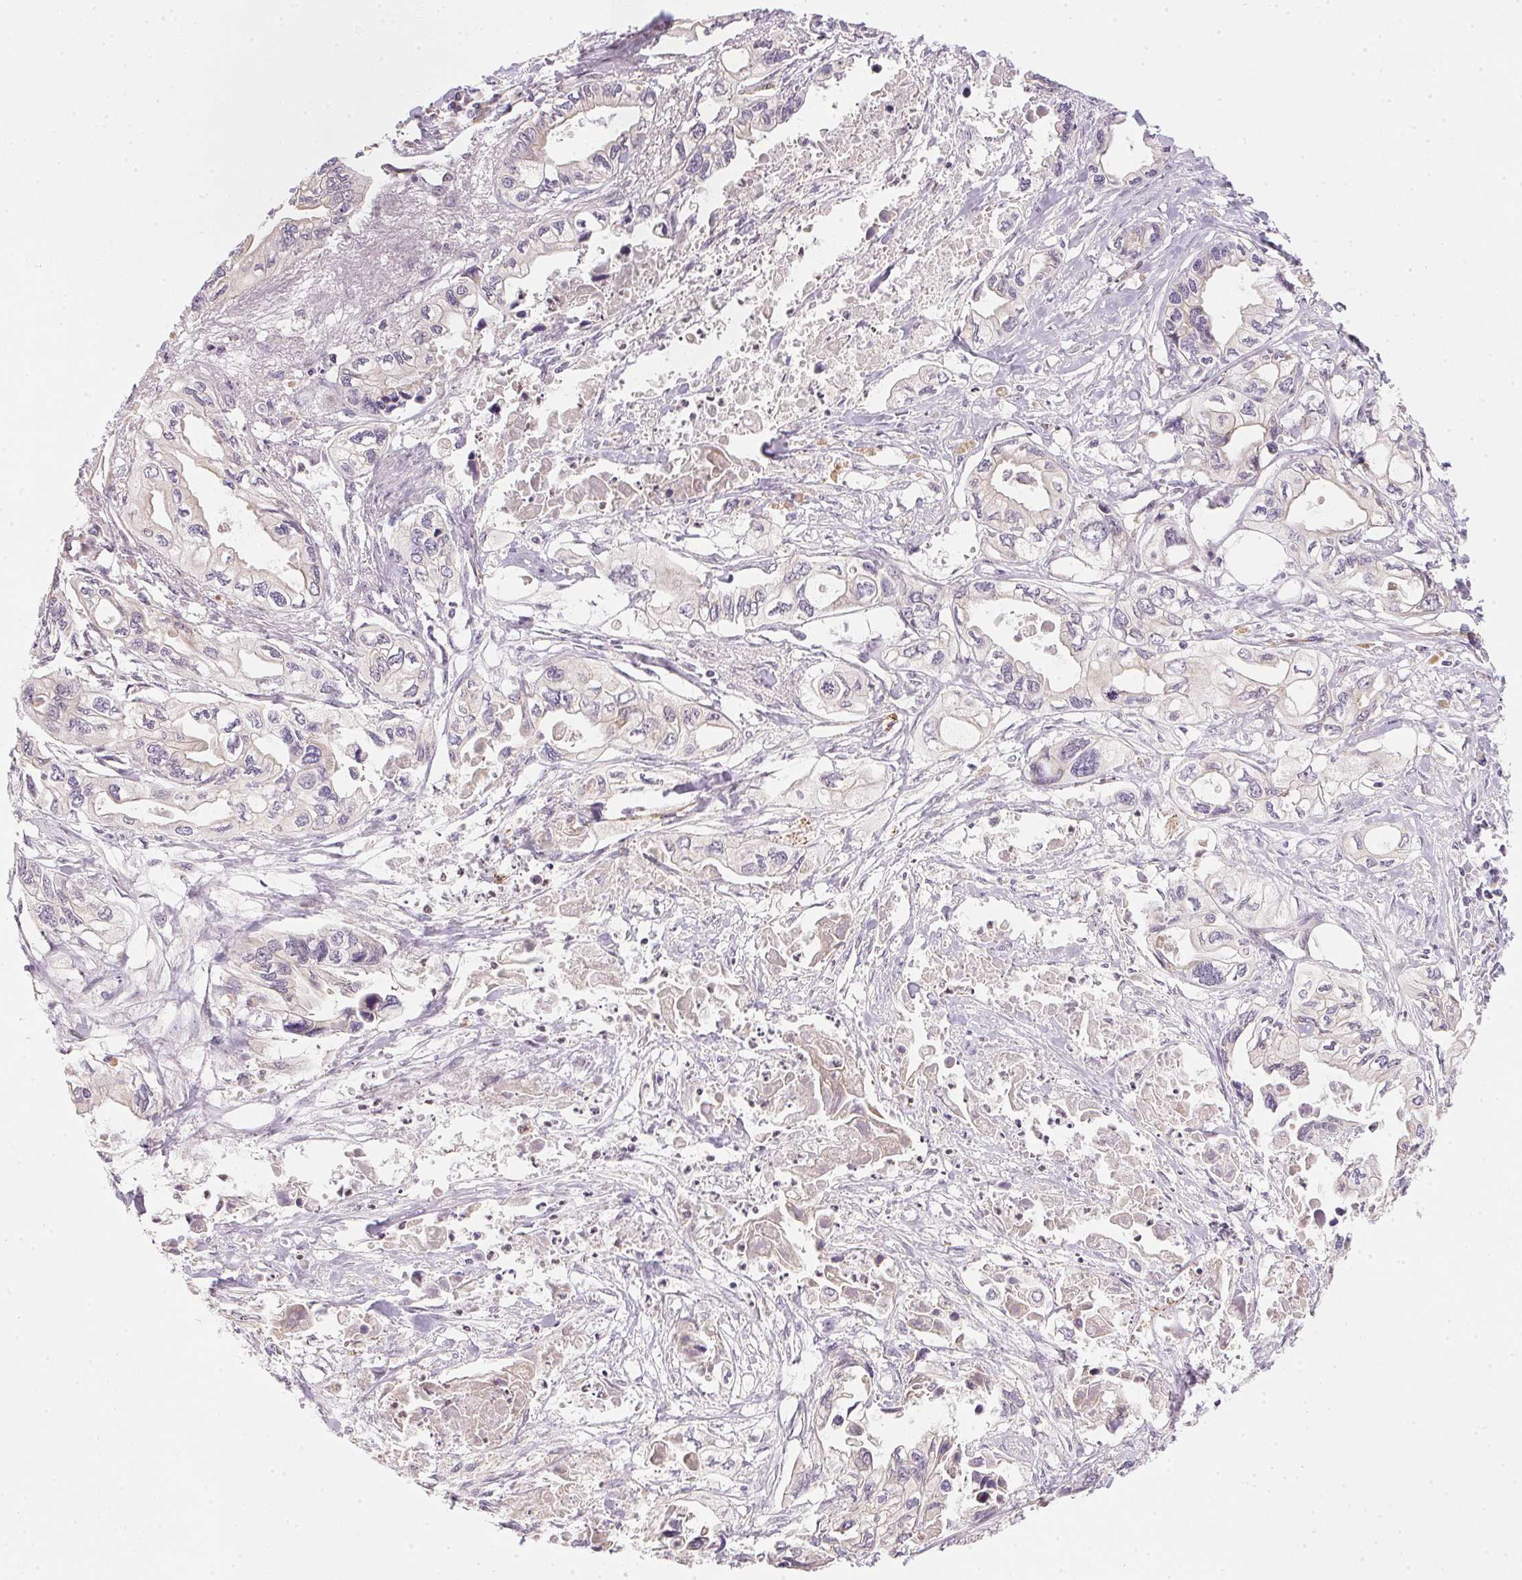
{"staining": {"intensity": "negative", "quantity": "none", "location": "none"}, "tissue": "pancreatic cancer", "cell_type": "Tumor cells", "image_type": "cancer", "snomed": [{"axis": "morphology", "description": "Adenocarcinoma, NOS"}, {"axis": "topography", "description": "Pancreas"}], "caption": "DAB (3,3'-diaminobenzidine) immunohistochemical staining of human pancreatic cancer (adenocarcinoma) exhibits no significant positivity in tumor cells.", "gene": "CFAP92", "patient": {"sex": "male", "age": 68}}